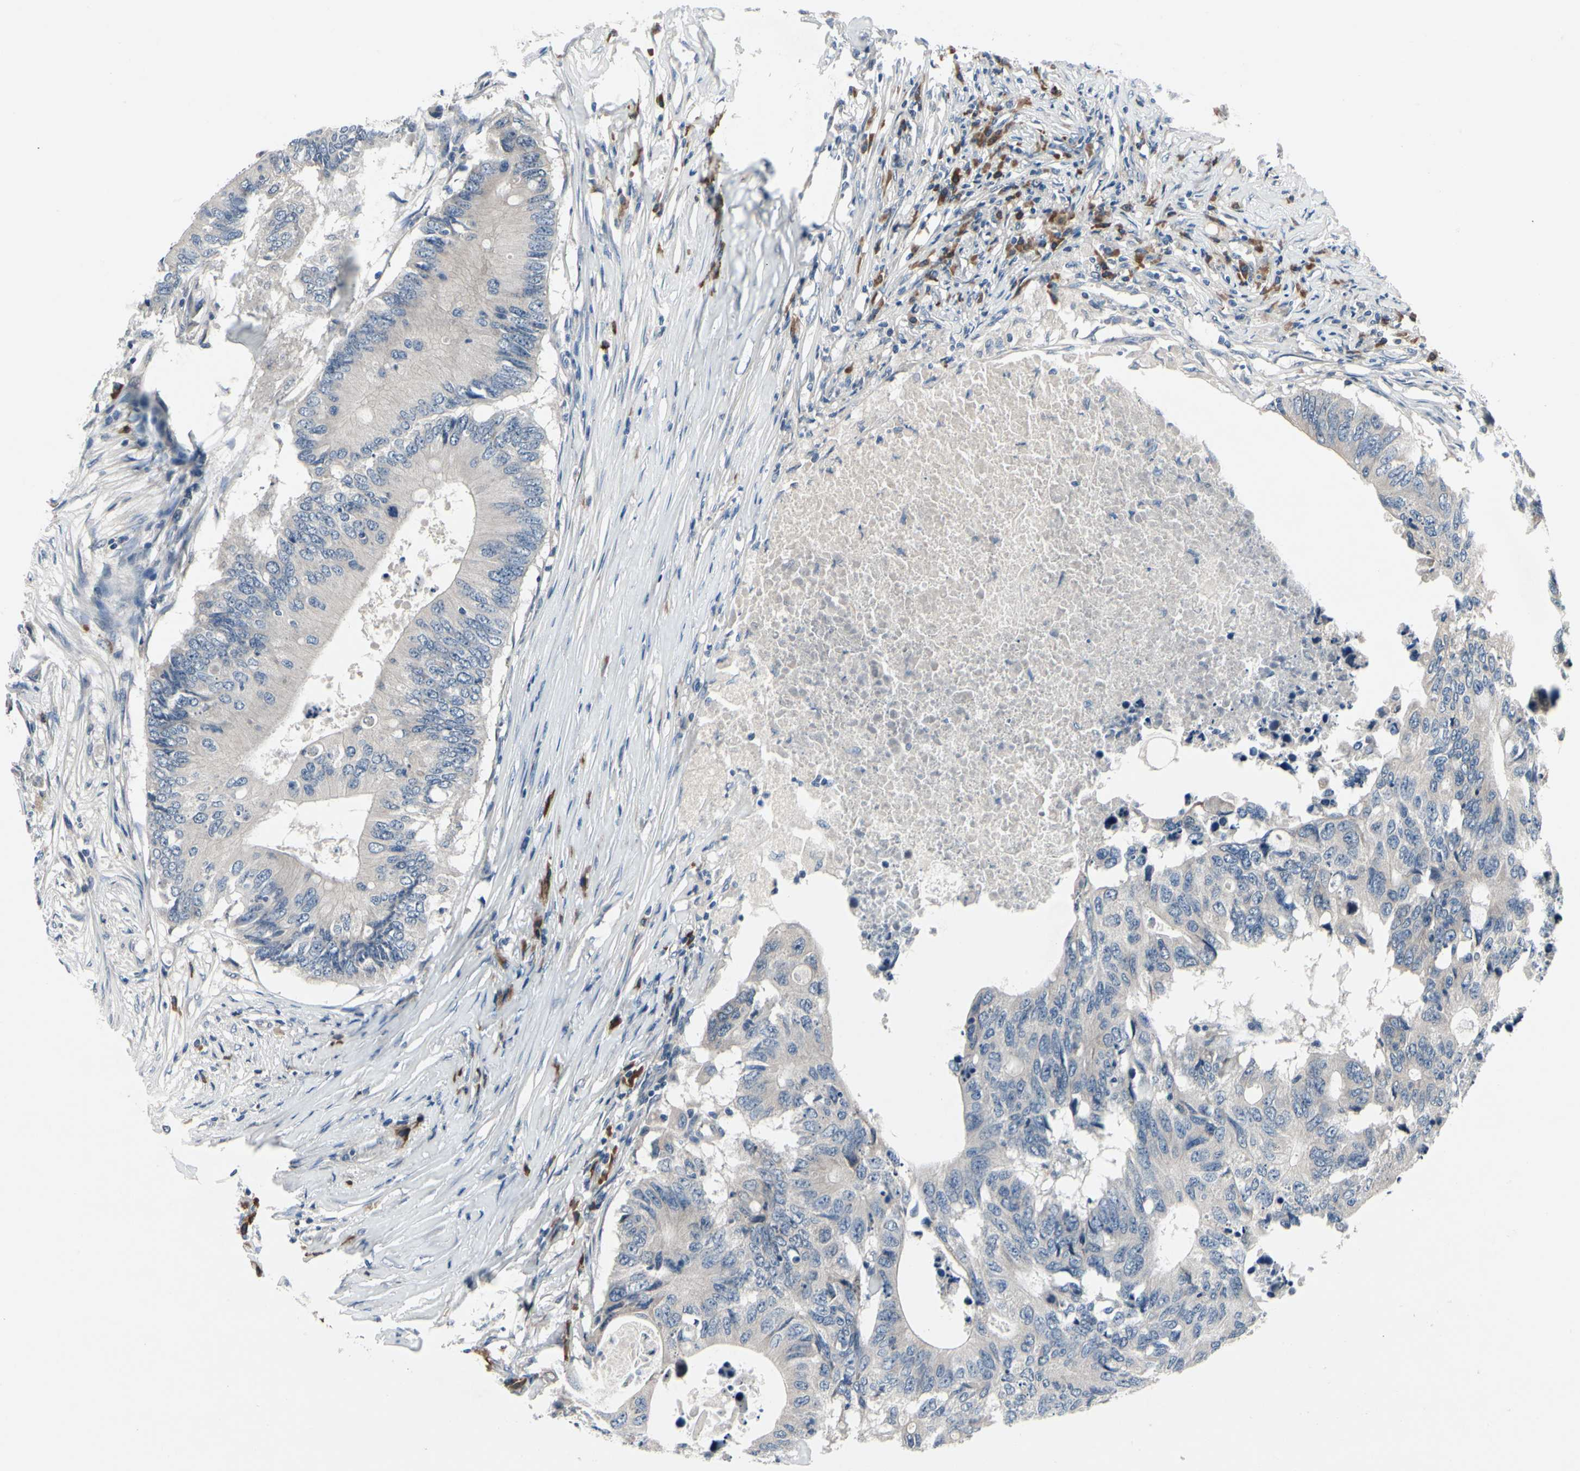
{"staining": {"intensity": "negative", "quantity": "none", "location": "none"}, "tissue": "colorectal cancer", "cell_type": "Tumor cells", "image_type": "cancer", "snomed": [{"axis": "morphology", "description": "Adenocarcinoma, NOS"}, {"axis": "topography", "description": "Colon"}], "caption": "Protein analysis of colorectal adenocarcinoma exhibits no significant expression in tumor cells.", "gene": "SELENOK", "patient": {"sex": "male", "age": 71}}